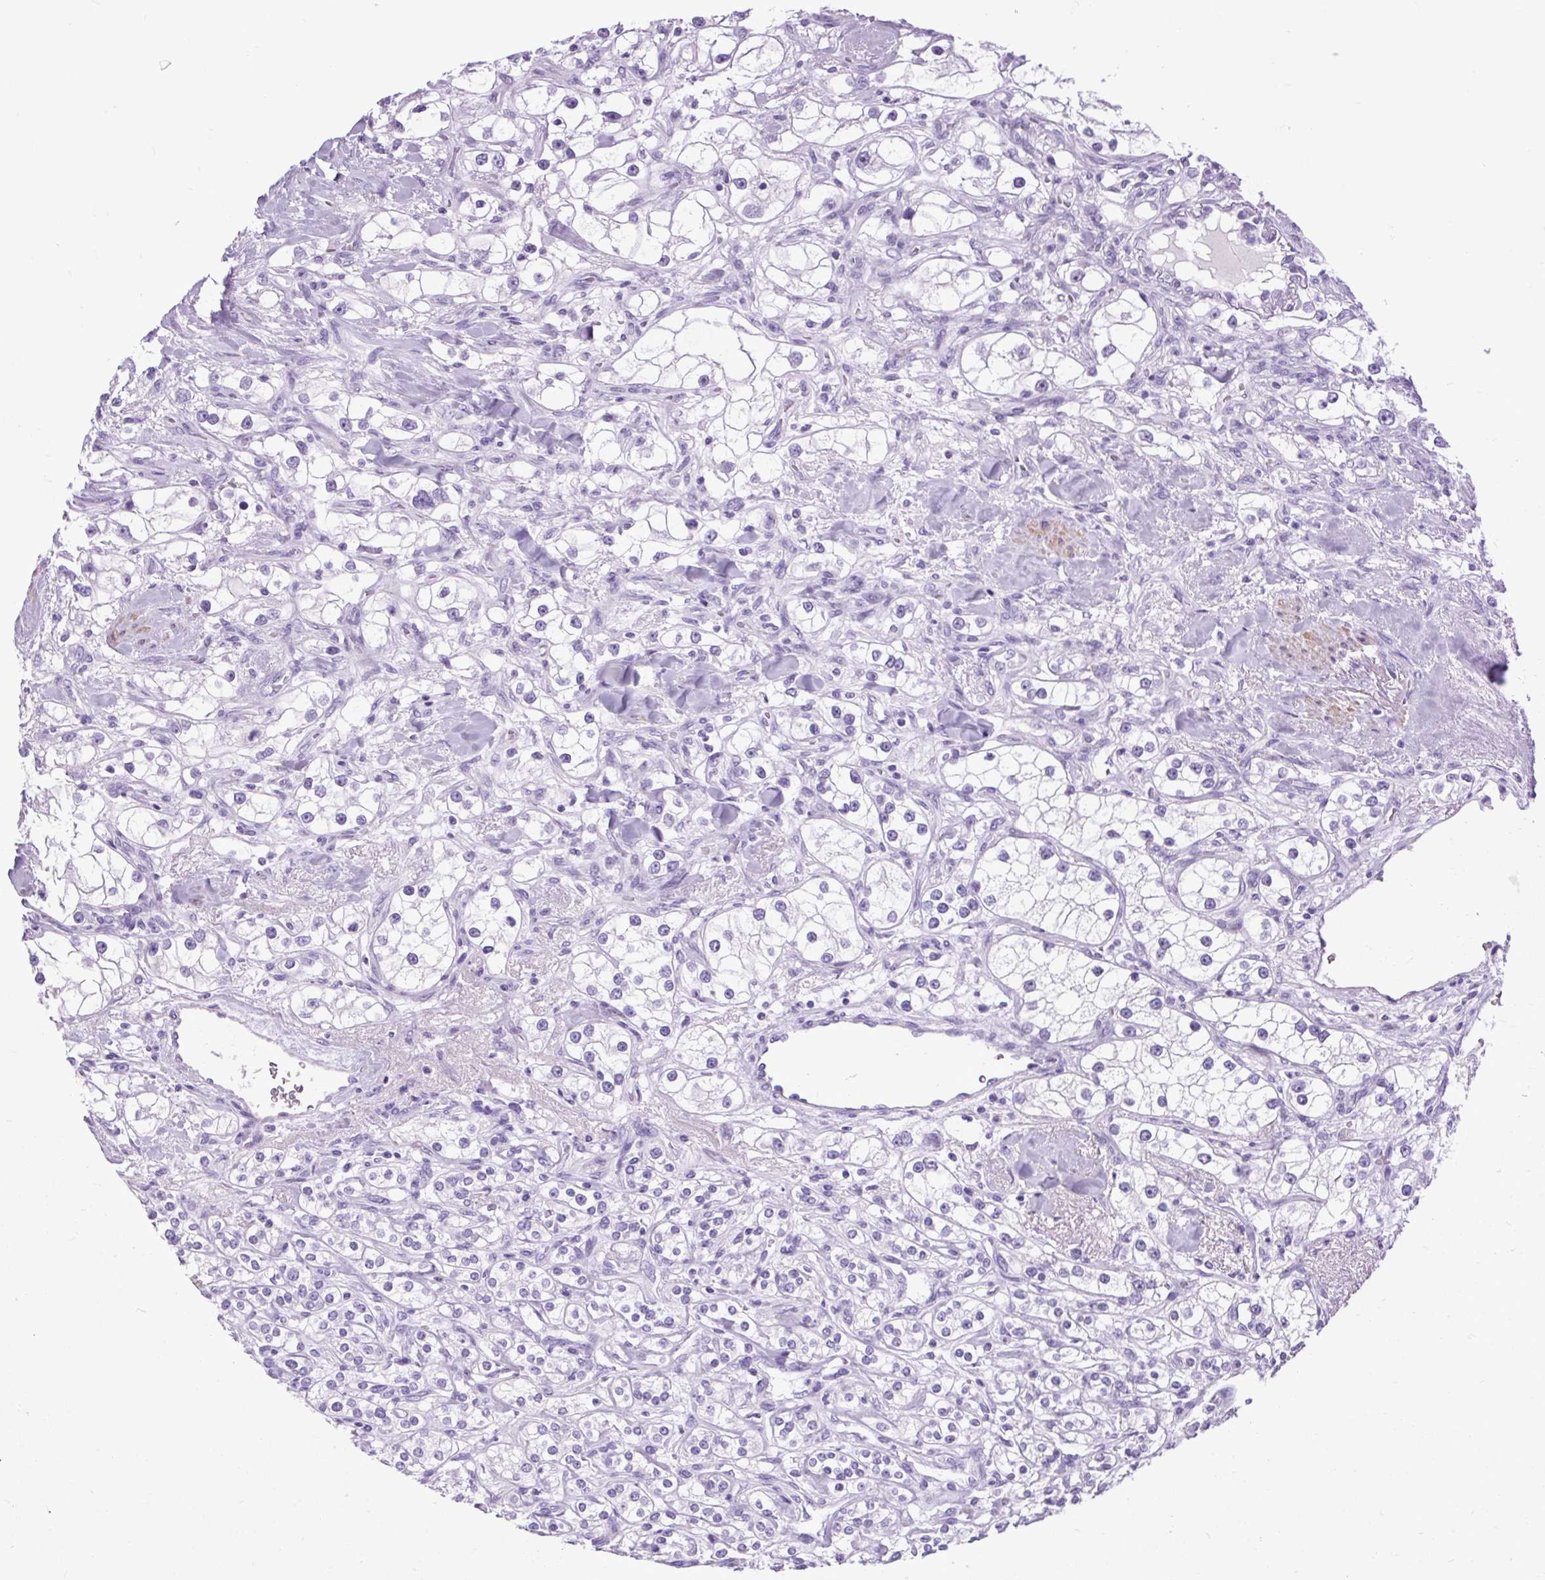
{"staining": {"intensity": "negative", "quantity": "none", "location": "none"}, "tissue": "renal cancer", "cell_type": "Tumor cells", "image_type": "cancer", "snomed": [{"axis": "morphology", "description": "Adenocarcinoma, NOS"}, {"axis": "topography", "description": "Kidney"}], "caption": "IHC micrograph of renal adenocarcinoma stained for a protein (brown), which shows no staining in tumor cells. (DAB IHC, high magnification).", "gene": "DPP6", "patient": {"sex": "male", "age": 77}}